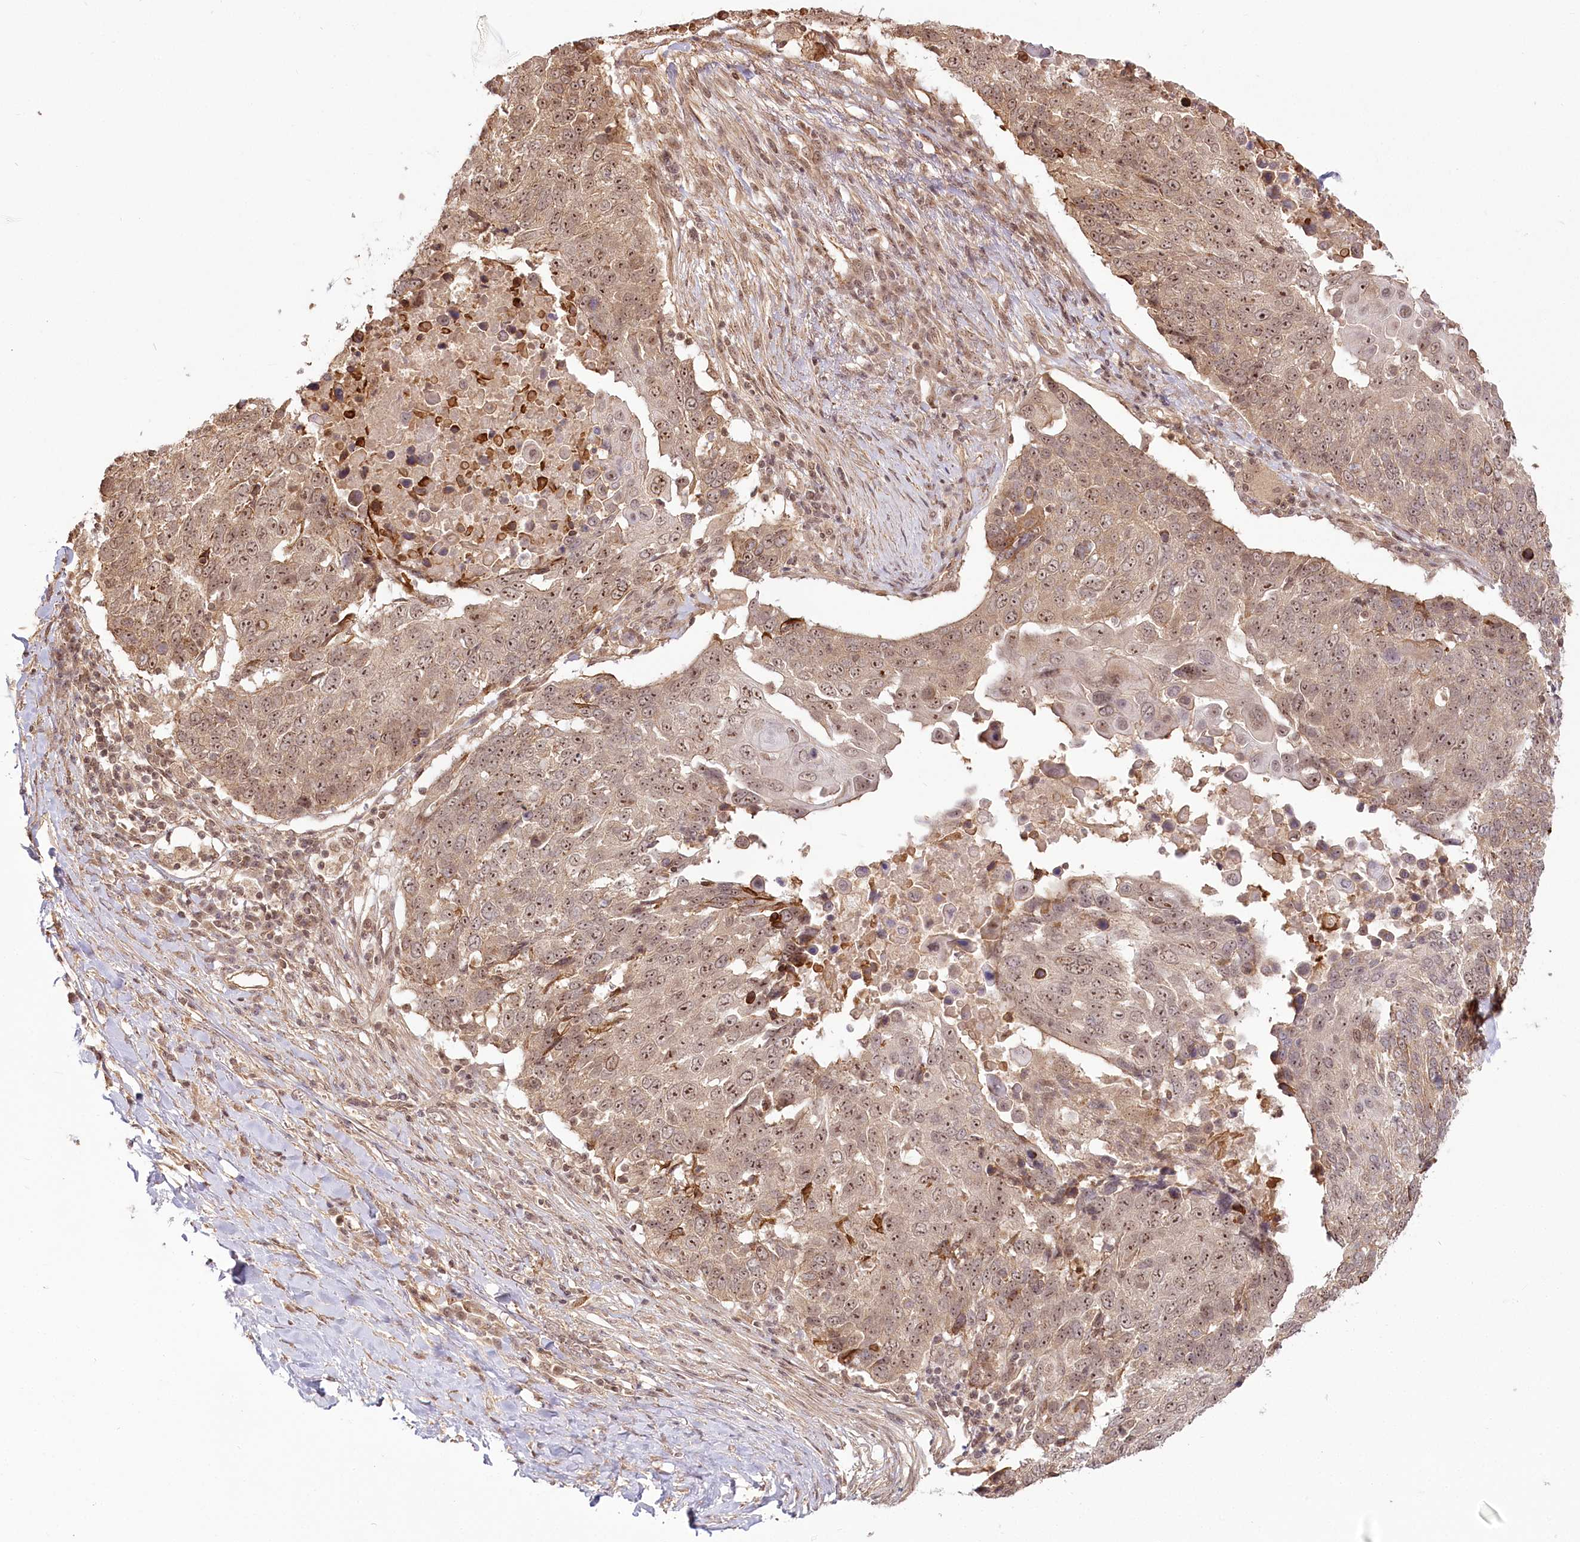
{"staining": {"intensity": "moderate", "quantity": ">75%", "location": "cytoplasmic/membranous,nuclear"}, "tissue": "lung cancer", "cell_type": "Tumor cells", "image_type": "cancer", "snomed": [{"axis": "morphology", "description": "Squamous cell carcinoma, NOS"}, {"axis": "topography", "description": "Lung"}], "caption": "Protein staining shows moderate cytoplasmic/membranous and nuclear positivity in about >75% of tumor cells in lung cancer.", "gene": "R3HDM2", "patient": {"sex": "male", "age": 66}}